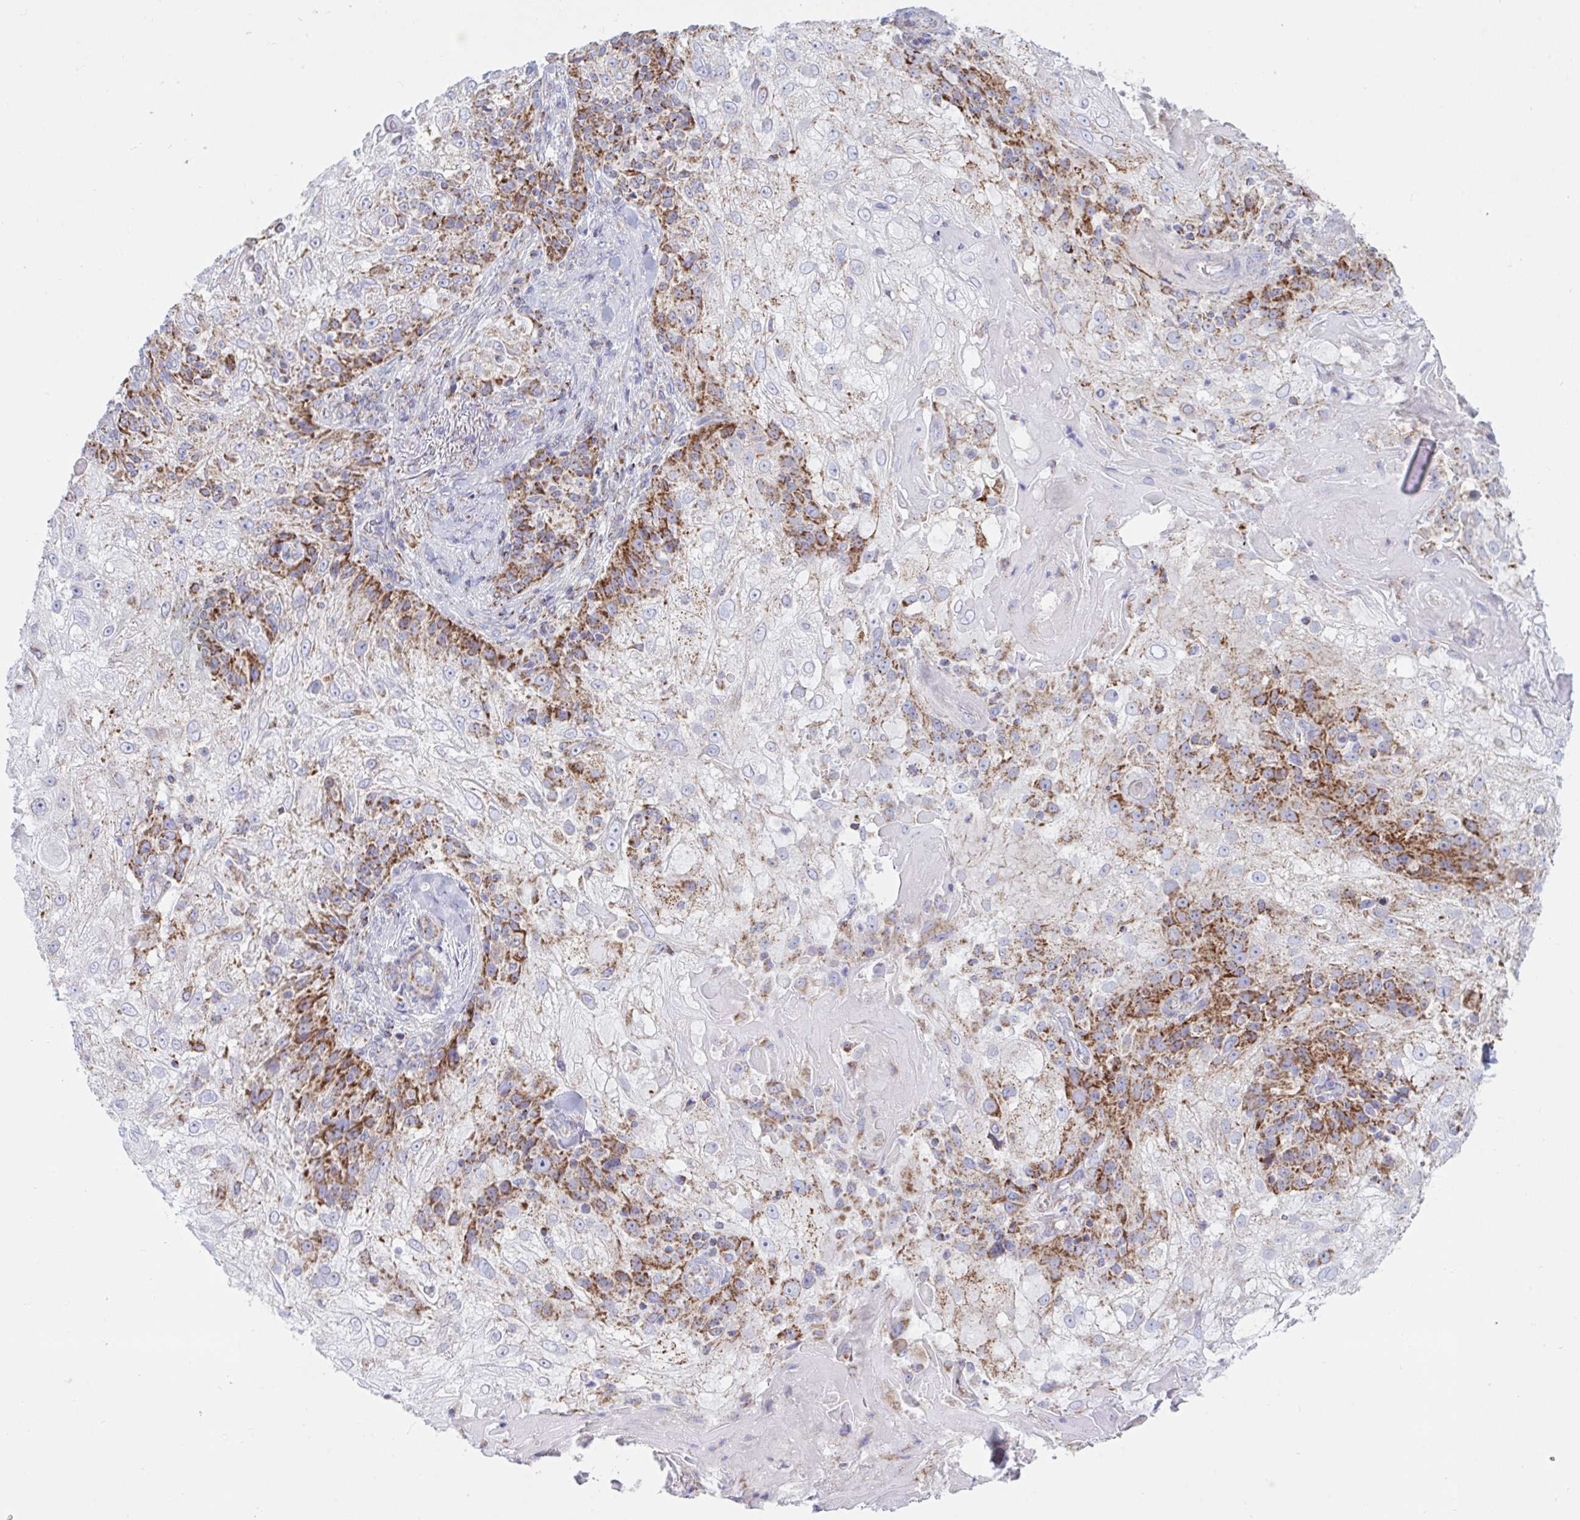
{"staining": {"intensity": "moderate", "quantity": "25%-75%", "location": "cytoplasmic/membranous"}, "tissue": "skin cancer", "cell_type": "Tumor cells", "image_type": "cancer", "snomed": [{"axis": "morphology", "description": "Normal tissue, NOS"}, {"axis": "morphology", "description": "Squamous cell carcinoma, NOS"}, {"axis": "topography", "description": "Skin"}], "caption": "Approximately 25%-75% of tumor cells in skin cancer show moderate cytoplasmic/membranous protein positivity as visualized by brown immunohistochemical staining.", "gene": "HSPE1", "patient": {"sex": "female", "age": 83}}